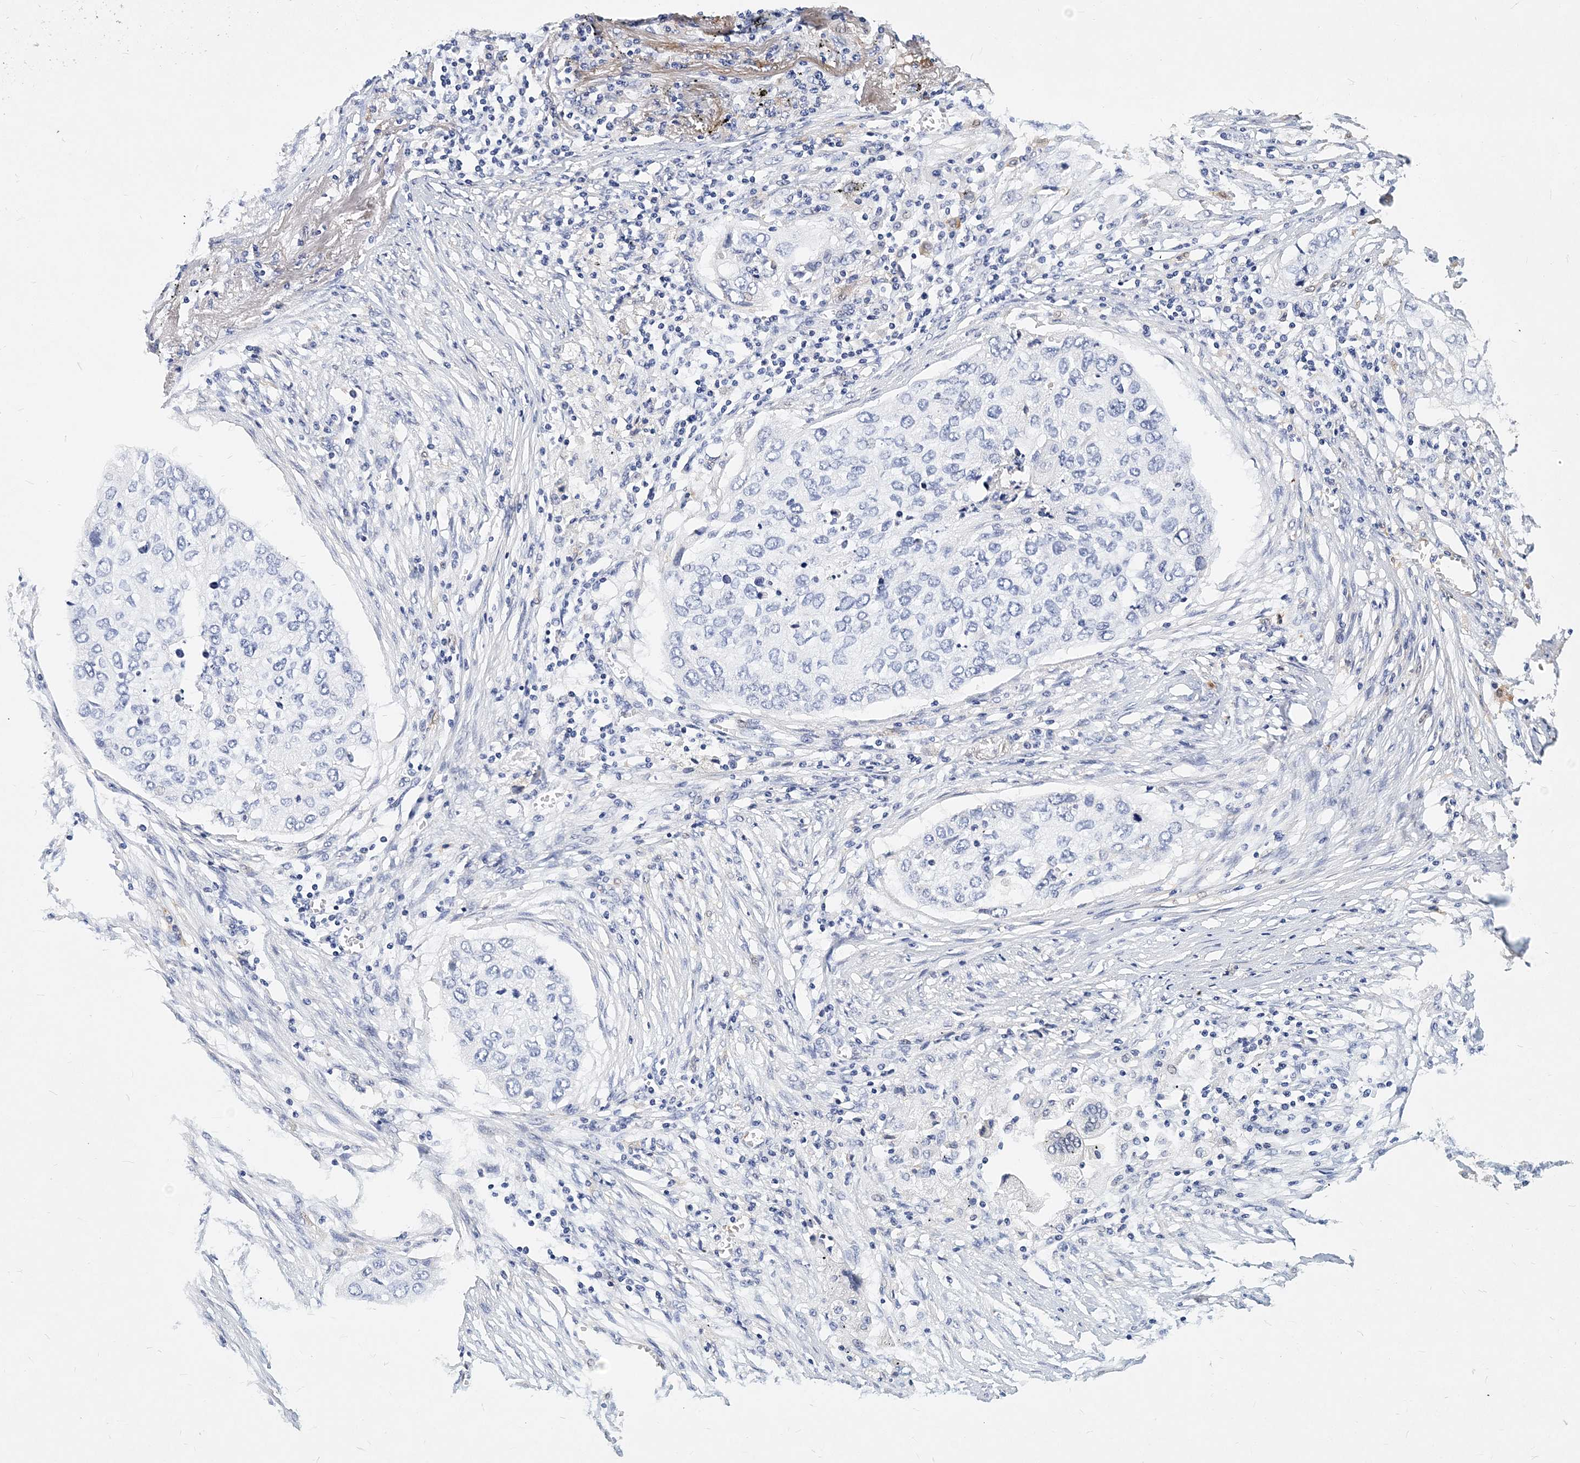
{"staining": {"intensity": "negative", "quantity": "none", "location": "none"}, "tissue": "lung cancer", "cell_type": "Tumor cells", "image_type": "cancer", "snomed": [{"axis": "morphology", "description": "Squamous cell carcinoma, NOS"}, {"axis": "topography", "description": "Lung"}], "caption": "DAB (3,3'-diaminobenzidine) immunohistochemical staining of lung cancer demonstrates no significant expression in tumor cells. The staining is performed using DAB brown chromogen with nuclei counter-stained in using hematoxylin.", "gene": "ITGA2B", "patient": {"sex": "female", "age": 63}}